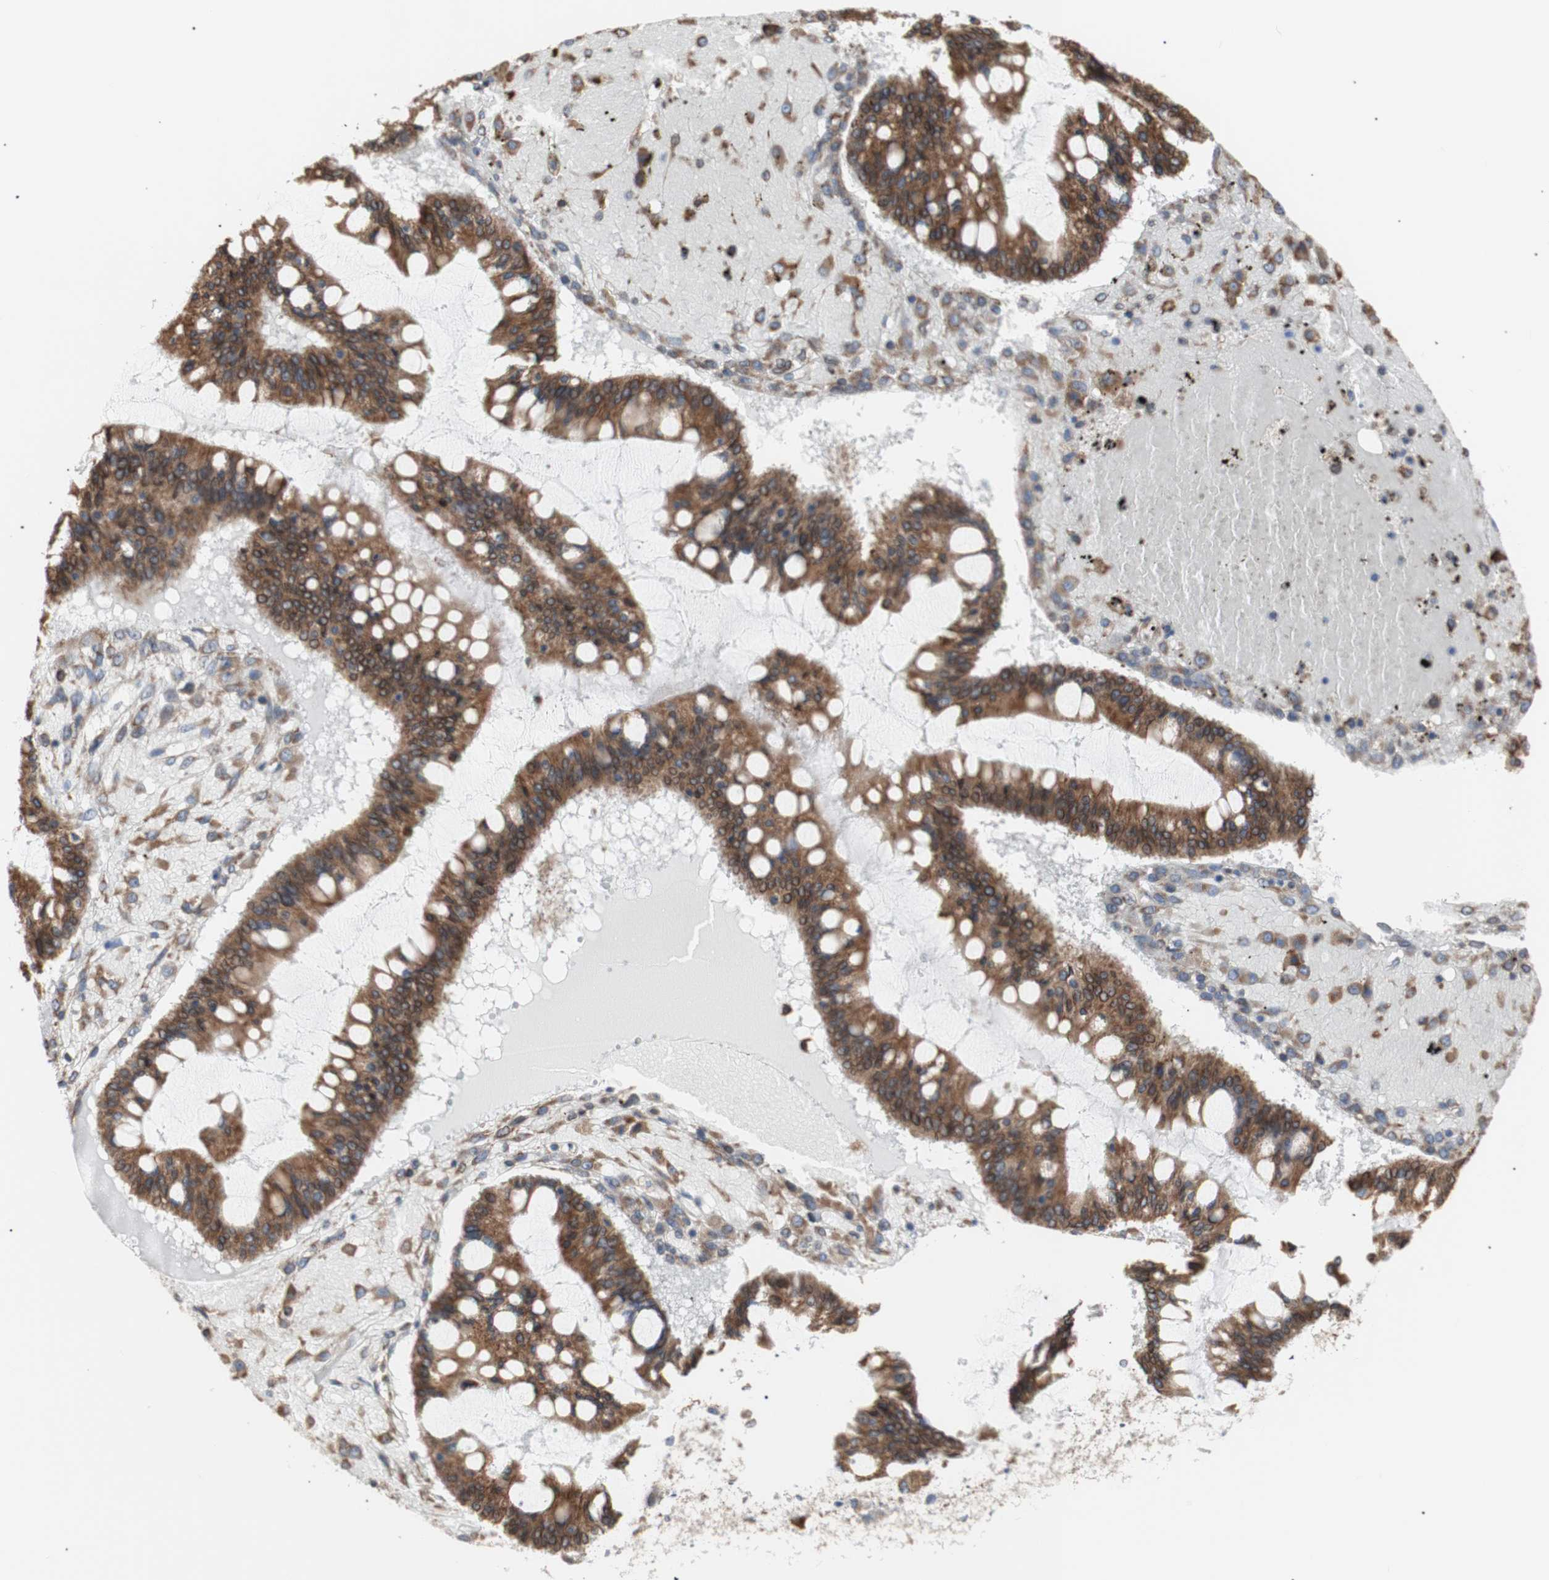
{"staining": {"intensity": "strong", "quantity": ">75%", "location": "cytoplasmic/membranous"}, "tissue": "ovarian cancer", "cell_type": "Tumor cells", "image_type": "cancer", "snomed": [{"axis": "morphology", "description": "Cystadenocarcinoma, mucinous, NOS"}, {"axis": "topography", "description": "Ovary"}], "caption": "Ovarian mucinous cystadenocarcinoma stained for a protein (brown) shows strong cytoplasmic/membranous positive expression in about >75% of tumor cells.", "gene": "ERLIN1", "patient": {"sex": "female", "age": 73}}